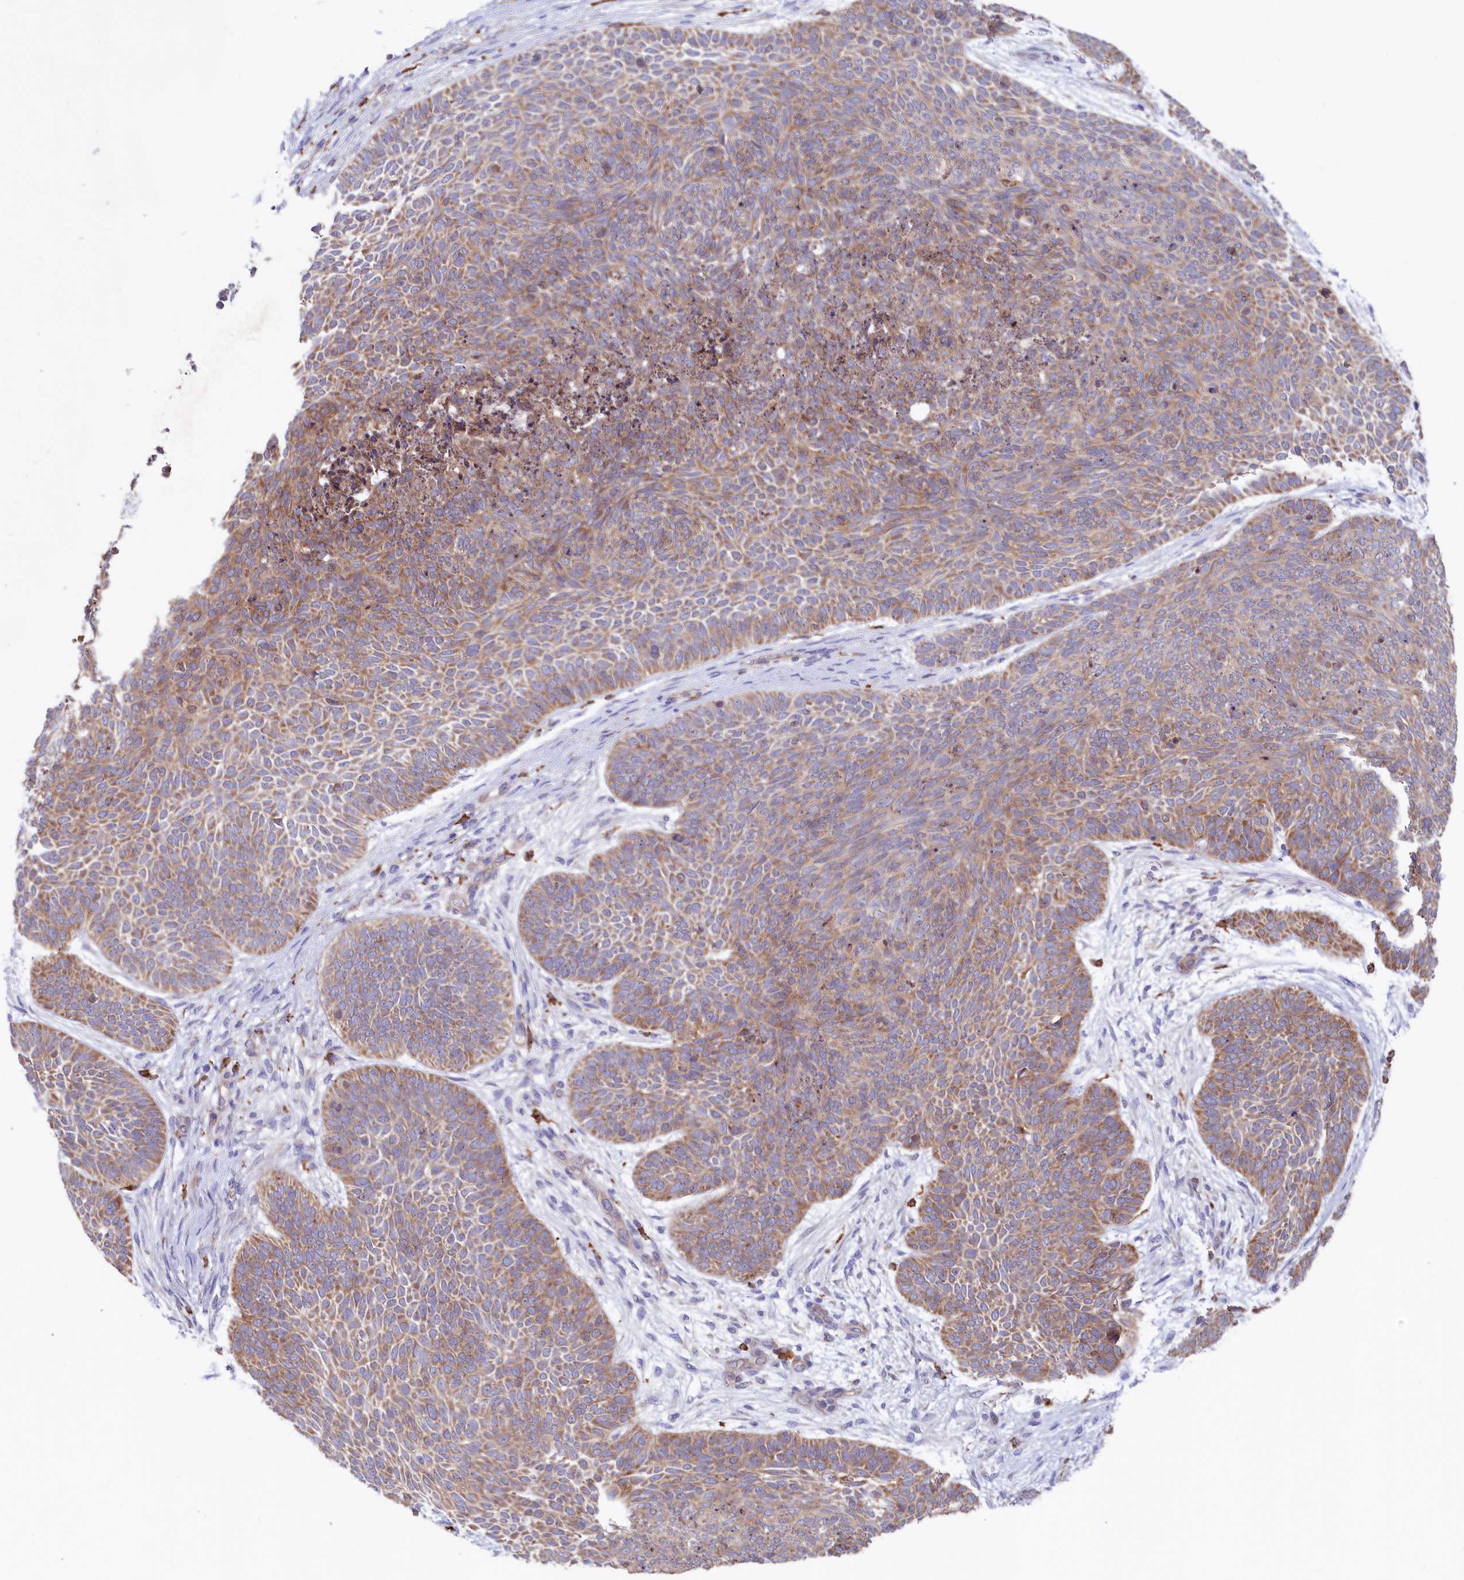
{"staining": {"intensity": "moderate", "quantity": ">75%", "location": "cytoplasmic/membranous"}, "tissue": "skin cancer", "cell_type": "Tumor cells", "image_type": "cancer", "snomed": [{"axis": "morphology", "description": "Basal cell carcinoma"}, {"axis": "topography", "description": "Skin"}], "caption": "Skin cancer tissue shows moderate cytoplasmic/membranous expression in about >75% of tumor cells", "gene": "CHID1", "patient": {"sex": "male", "age": 85}}